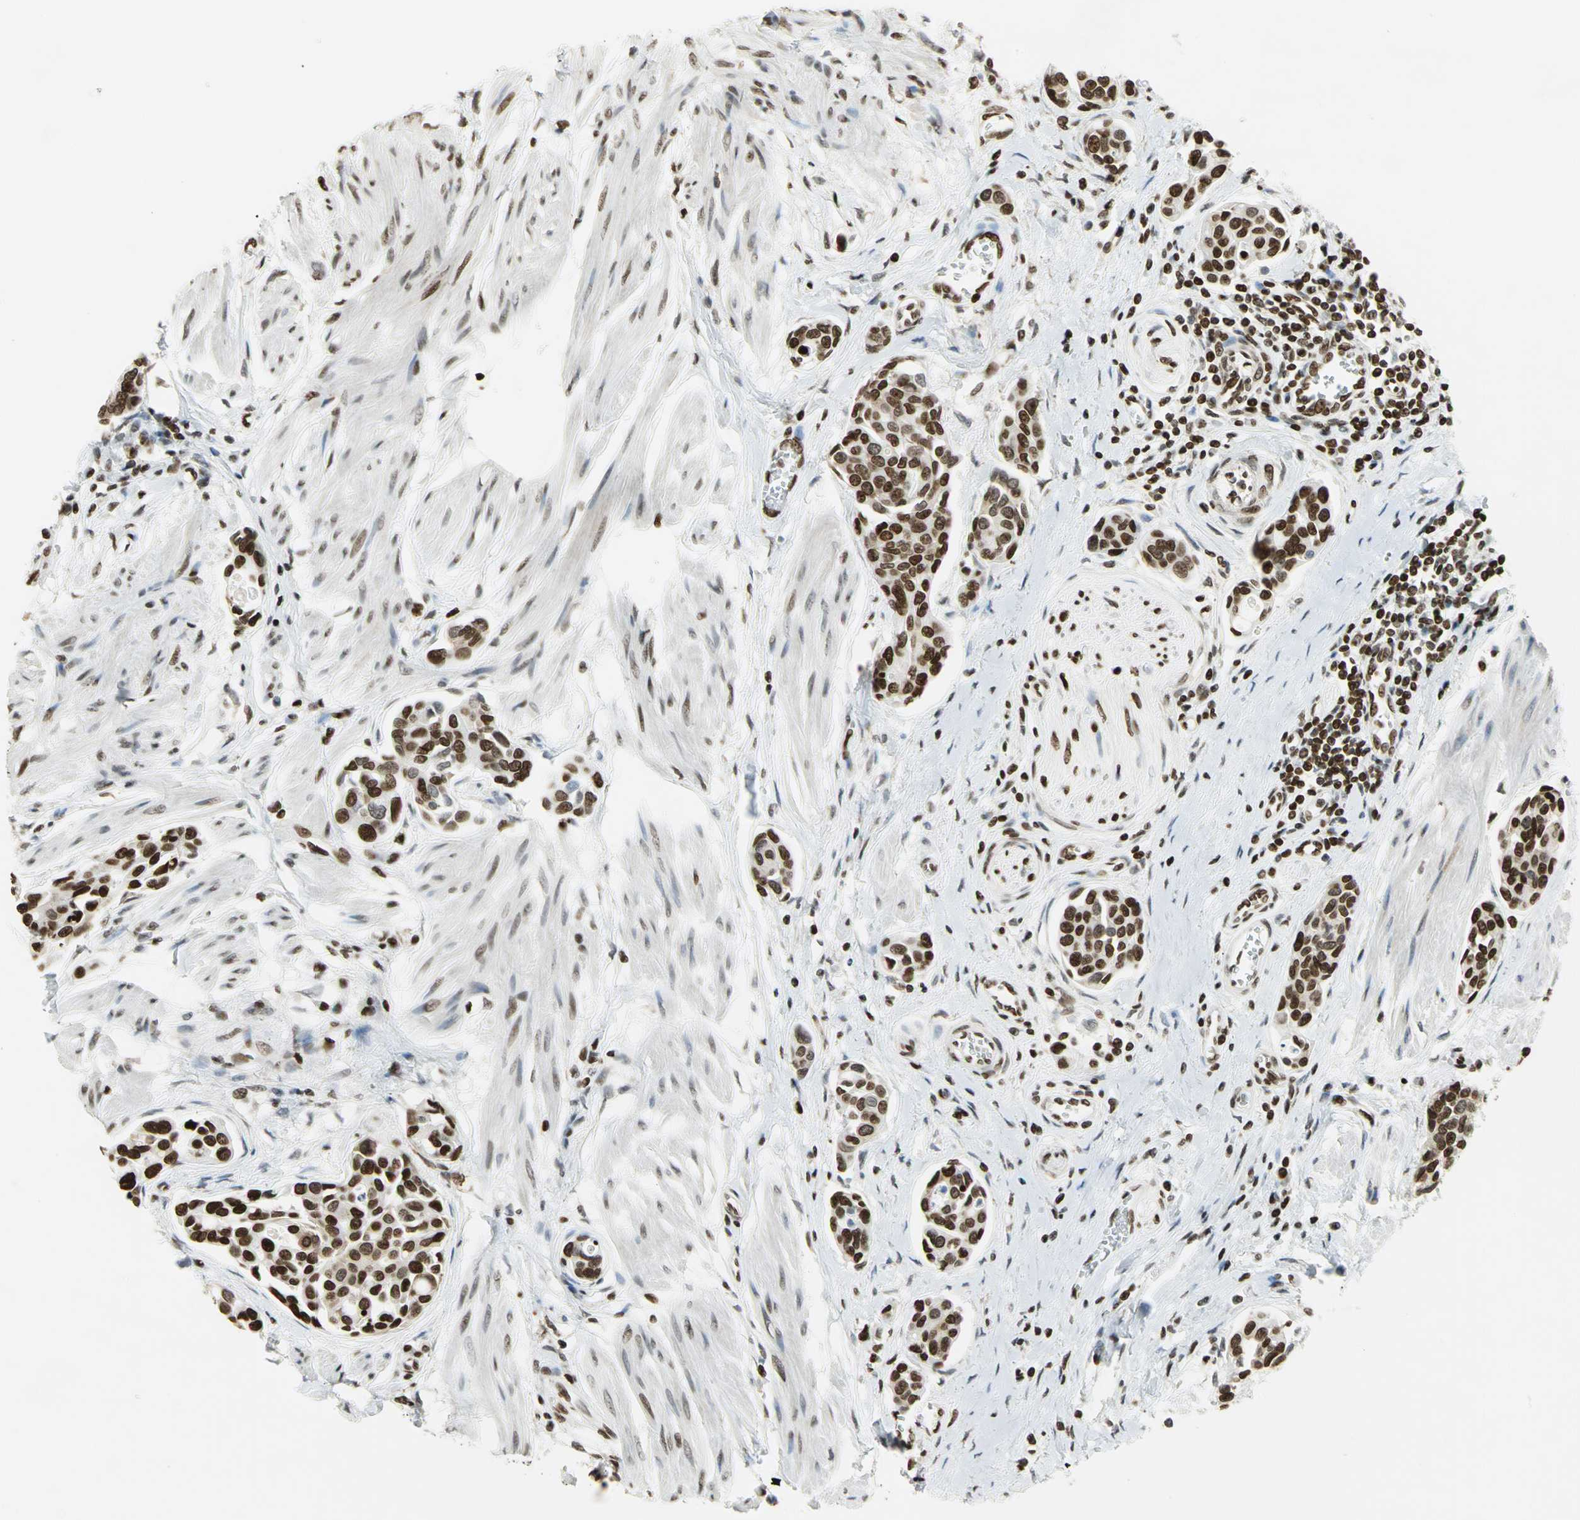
{"staining": {"intensity": "strong", "quantity": ">75%", "location": "nuclear"}, "tissue": "urothelial cancer", "cell_type": "Tumor cells", "image_type": "cancer", "snomed": [{"axis": "morphology", "description": "Urothelial carcinoma, High grade"}, {"axis": "topography", "description": "Urinary bladder"}], "caption": "Urothelial carcinoma (high-grade) tissue shows strong nuclear expression in approximately >75% of tumor cells", "gene": "HMGB1", "patient": {"sex": "male", "age": 78}}